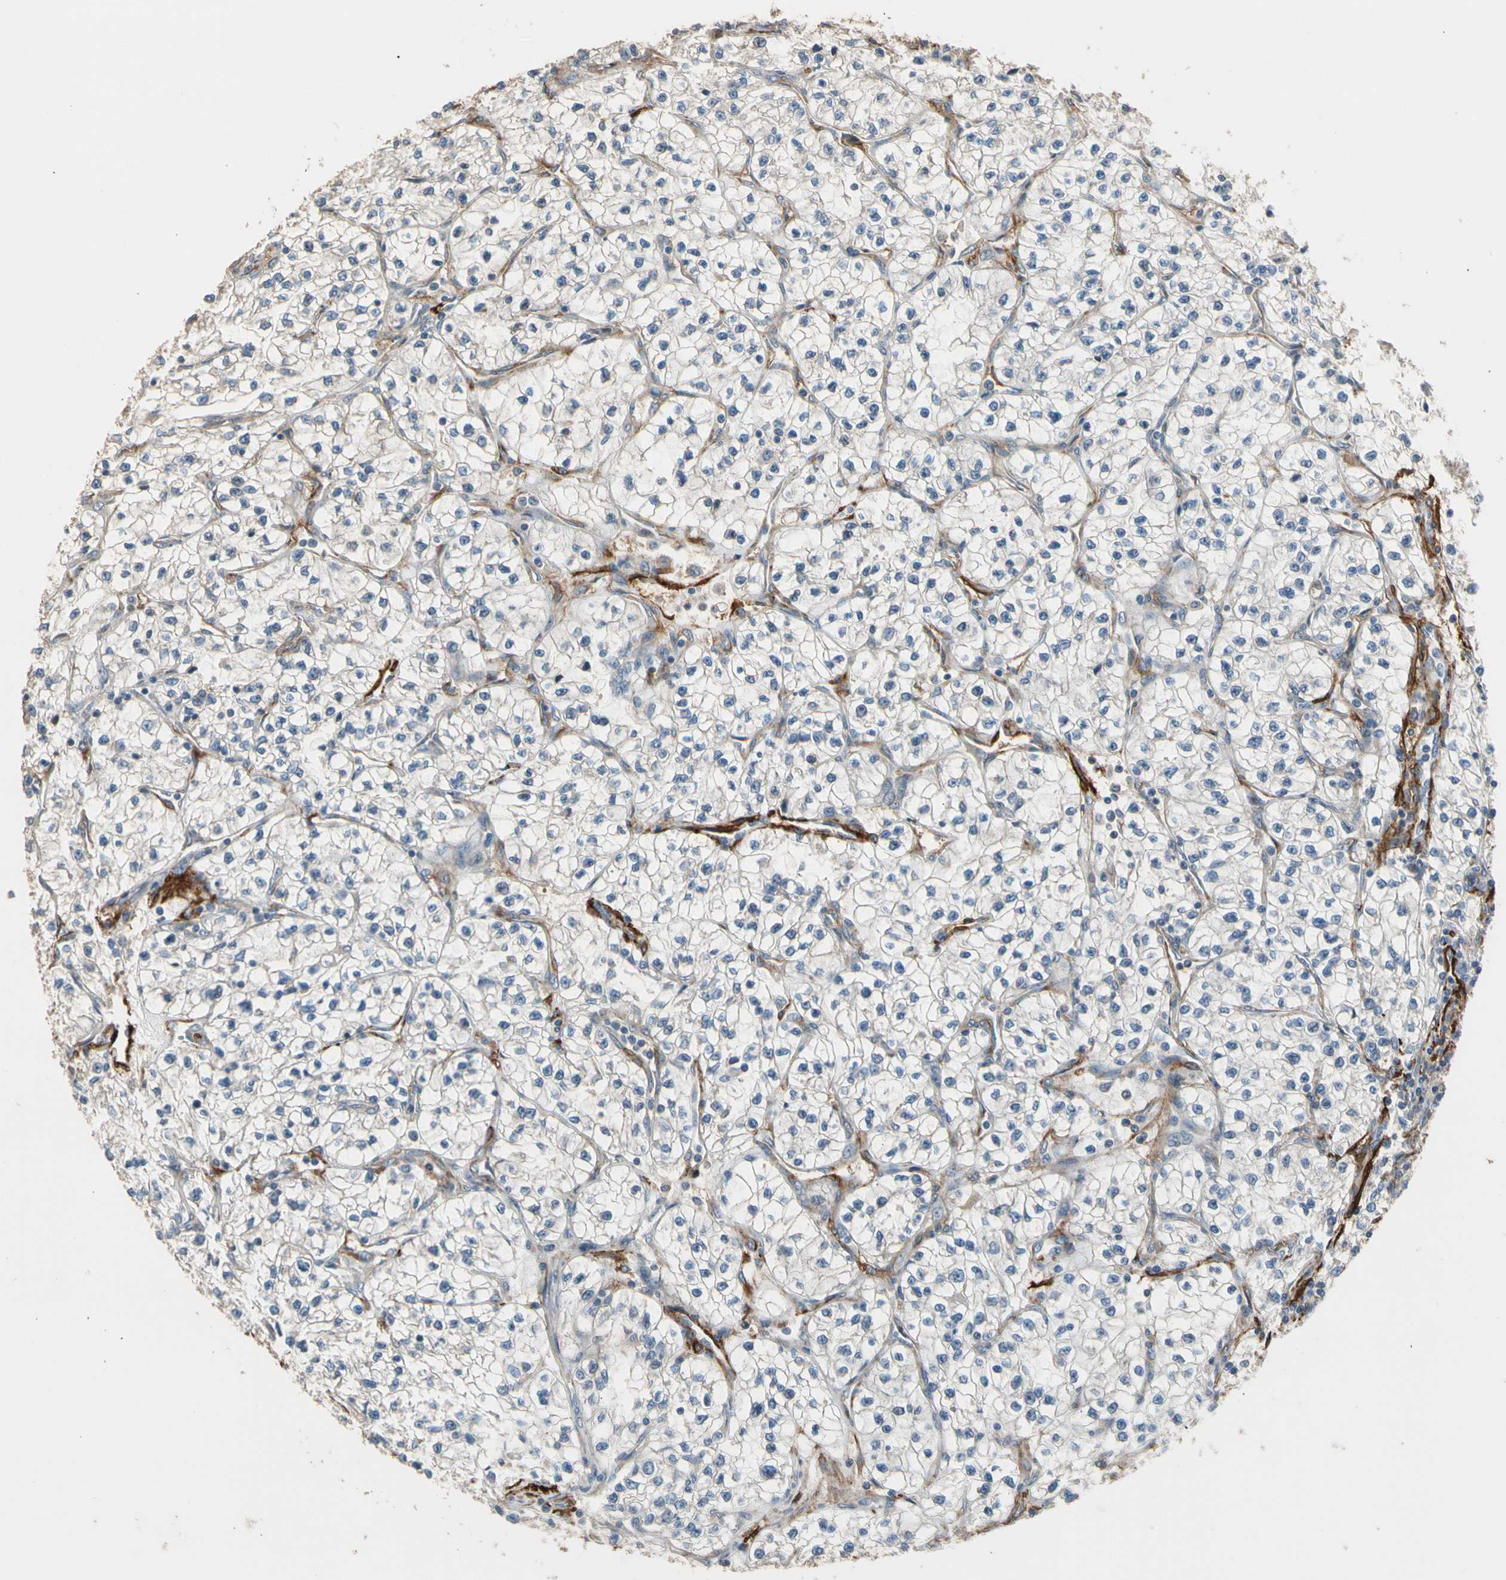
{"staining": {"intensity": "negative", "quantity": "none", "location": "none"}, "tissue": "renal cancer", "cell_type": "Tumor cells", "image_type": "cancer", "snomed": [{"axis": "morphology", "description": "Adenocarcinoma, NOS"}, {"axis": "topography", "description": "Kidney"}], "caption": "Immunohistochemical staining of renal adenocarcinoma demonstrates no significant expression in tumor cells.", "gene": "SUSD2", "patient": {"sex": "female", "age": 57}}